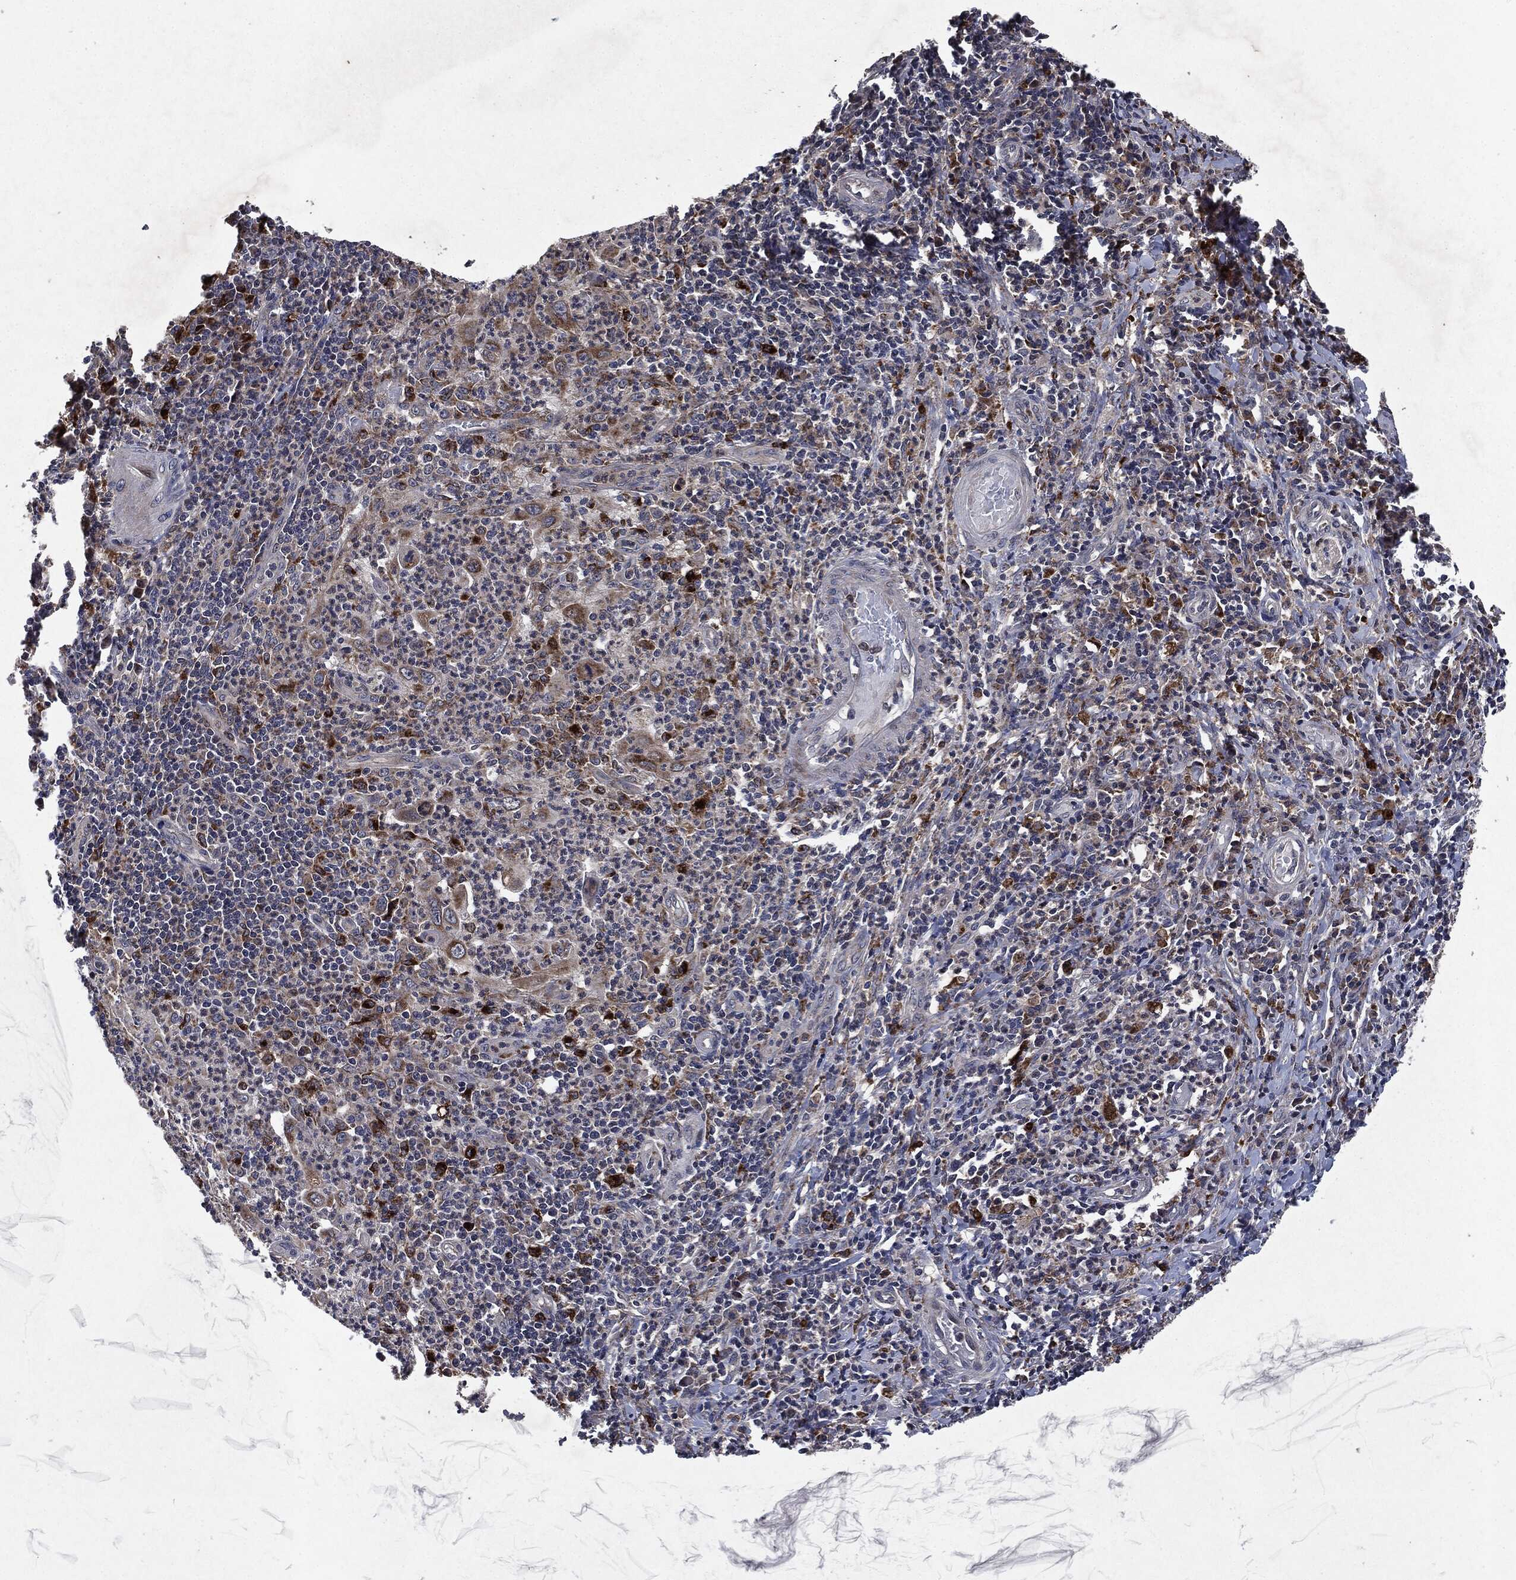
{"staining": {"intensity": "moderate", "quantity": "25%-75%", "location": "cytoplasmic/membranous"}, "tissue": "cervical cancer", "cell_type": "Tumor cells", "image_type": "cancer", "snomed": [{"axis": "morphology", "description": "Squamous cell carcinoma, NOS"}, {"axis": "topography", "description": "Cervix"}], "caption": "Cervical squamous cell carcinoma stained with DAB immunohistochemistry exhibits medium levels of moderate cytoplasmic/membranous staining in about 25%-75% of tumor cells. (Stains: DAB (3,3'-diaminobenzidine) in brown, nuclei in blue, Microscopy: brightfield microscopy at high magnification).", "gene": "SLC31A2", "patient": {"sex": "female", "age": 26}}